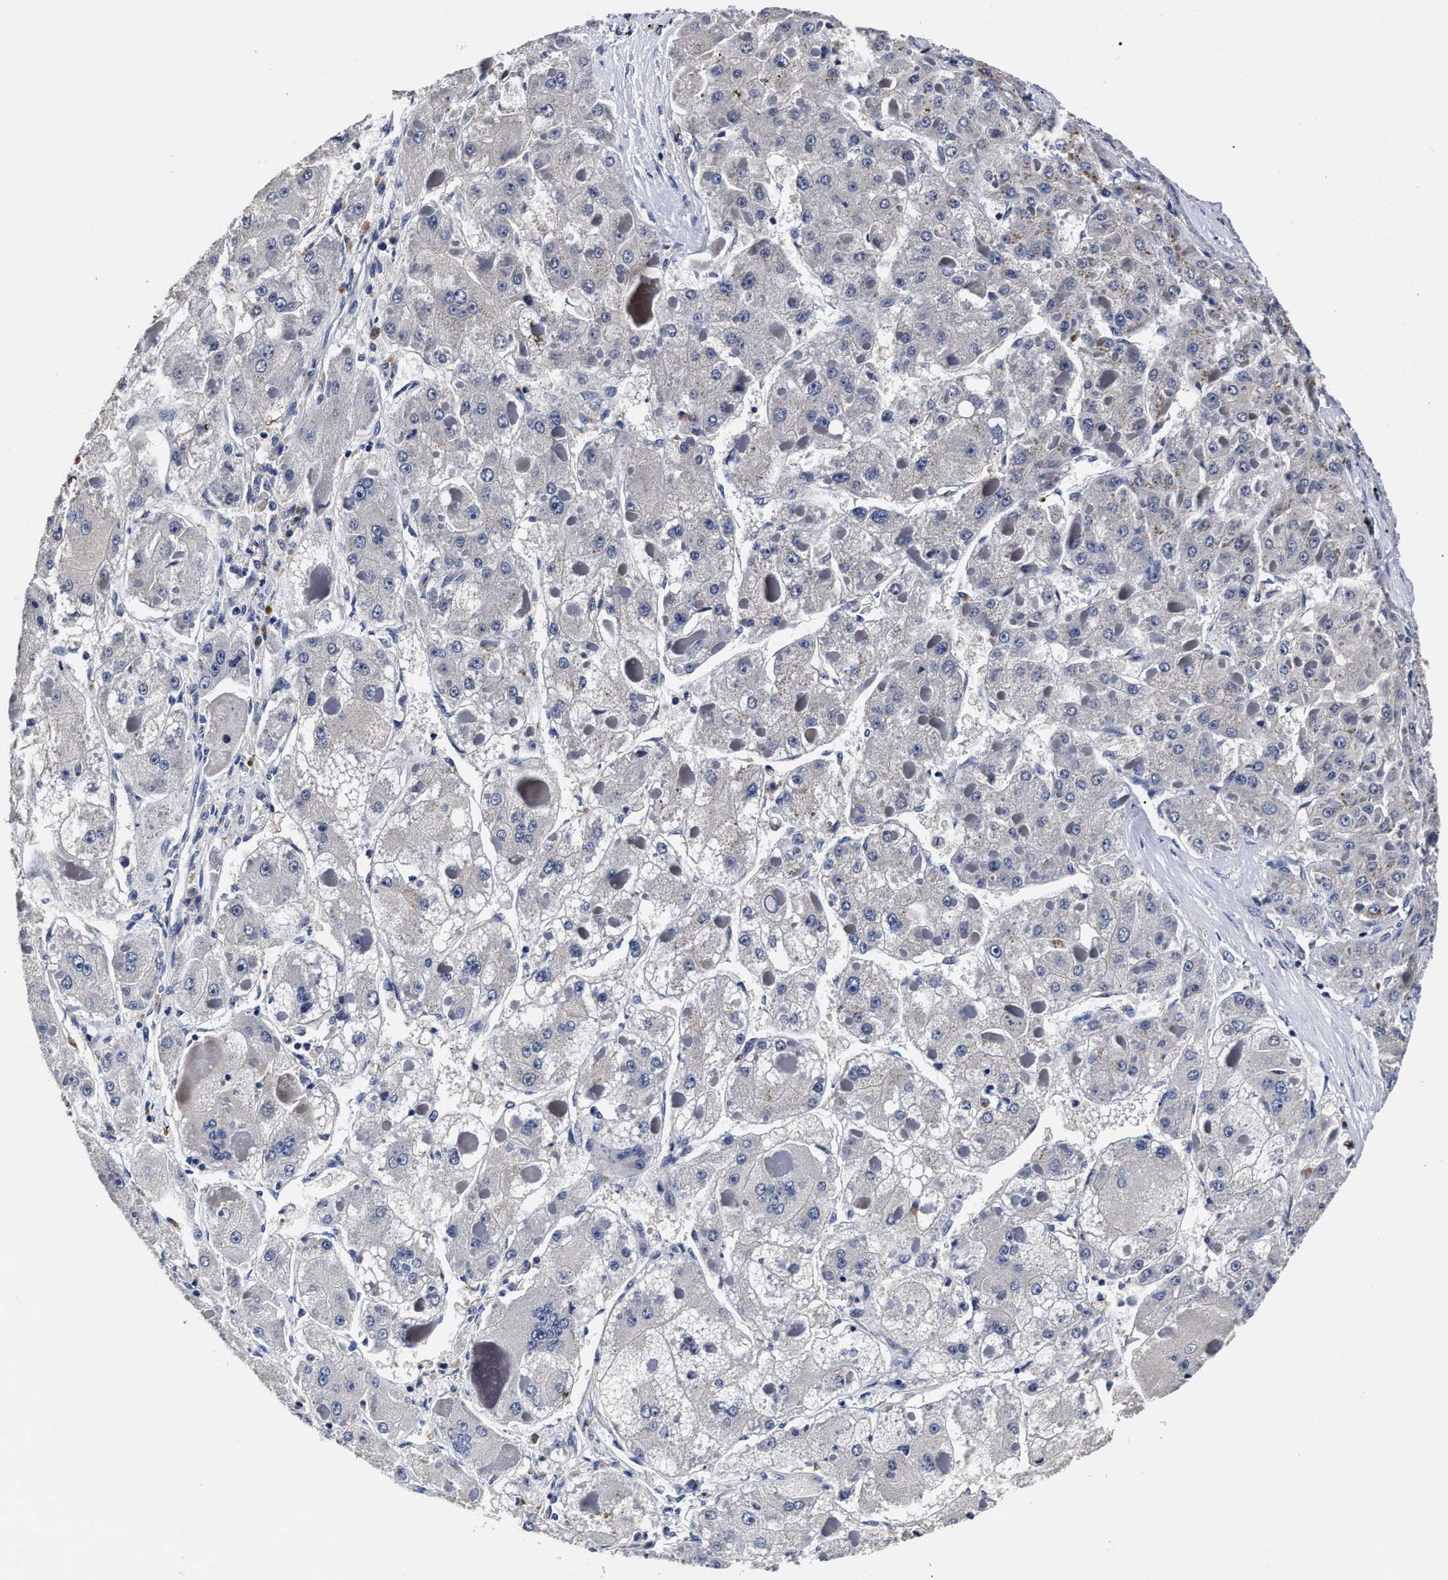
{"staining": {"intensity": "negative", "quantity": "none", "location": "none"}, "tissue": "liver cancer", "cell_type": "Tumor cells", "image_type": "cancer", "snomed": [{"axis": "morphology", "description": "Carcinoma, Hepatocellular, NOS"}, {"axis": "topography", "description": "Liver"}], "caption": "Immunohistochemical staining of hepatocellular carcinoma (liver) demonstrates no significant expression in tumor cells.", "gene": "OLFML2A", "patient": {"sex": "female", "age": 73}}